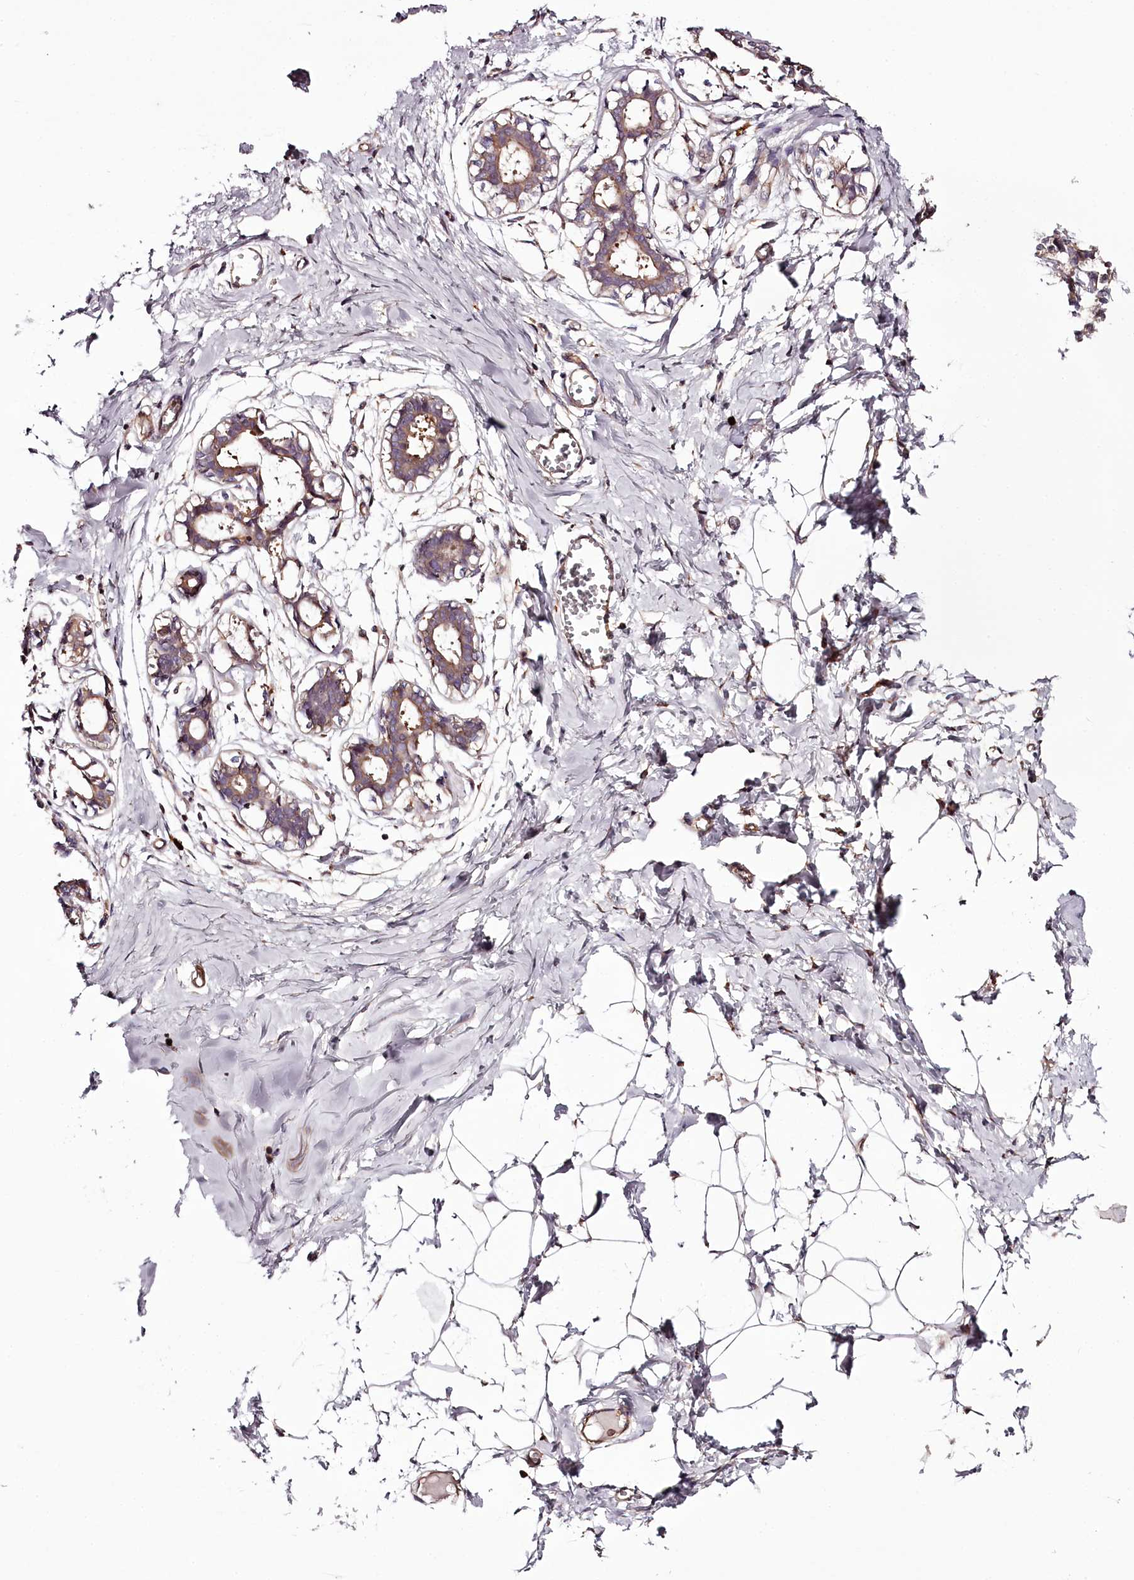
{"staining": {"intensity": "weak", "quantity": "25%-75%", "location": "cytoplasmic/membranous"}, "tissue": "breast", "cell_type": "Adipocytes", "image_type": "normal", "snomed": [{"axis": "morphology", "description": "Normal tissue, NOS"}, {"axis": "topography", "description": "Breast"}], "caption": "The immunohistochemical stain highlights weak cytoplasmic/membranous expression in adipocytes of unremarkable breast.", "gene": "TARS1", "patient": {"sex": "female", "age": 27}}